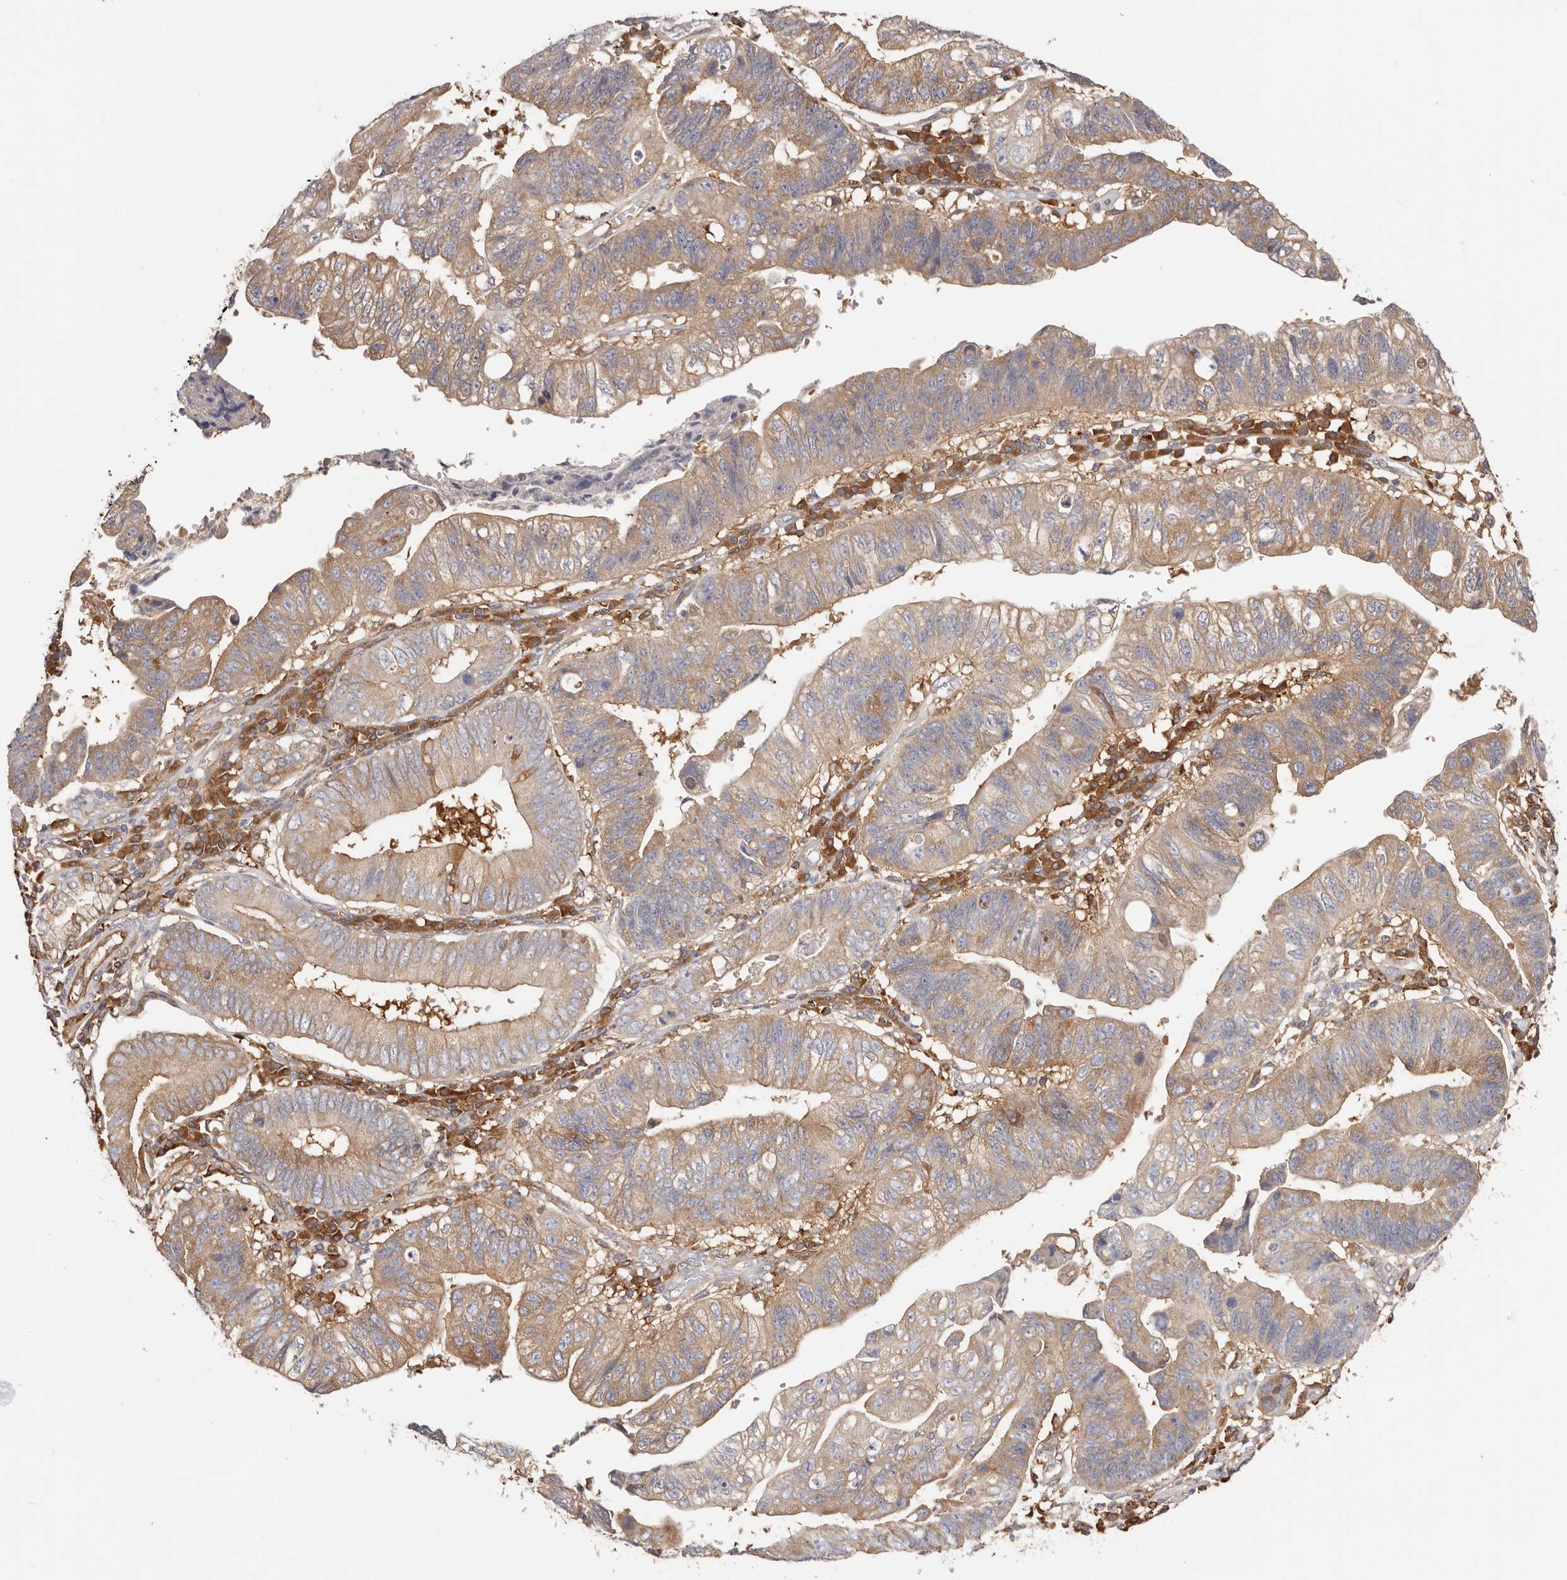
{"staining": {"intensity": "moderate", "quantity": ">75%", "location": "cytoplasmic/membranous"}, "tissue": "stomach cancer", "cell_type": "Tumor cells", "image_type": "cancer", "snomed": [{"axis": "morphology", "description": "Adenocarcinoma, NOS"}, {"axis": "topography", "description": "Stomach"}], "caption": "This histopathology image shows immunohistochemistry staining of human stomach adenocarcinoma, with medium moderate cytoplasmic/membranous staining in about >75% of tumor cells.", "gene": "LAP3", "patient": {"sex": "male", "age": 59}}